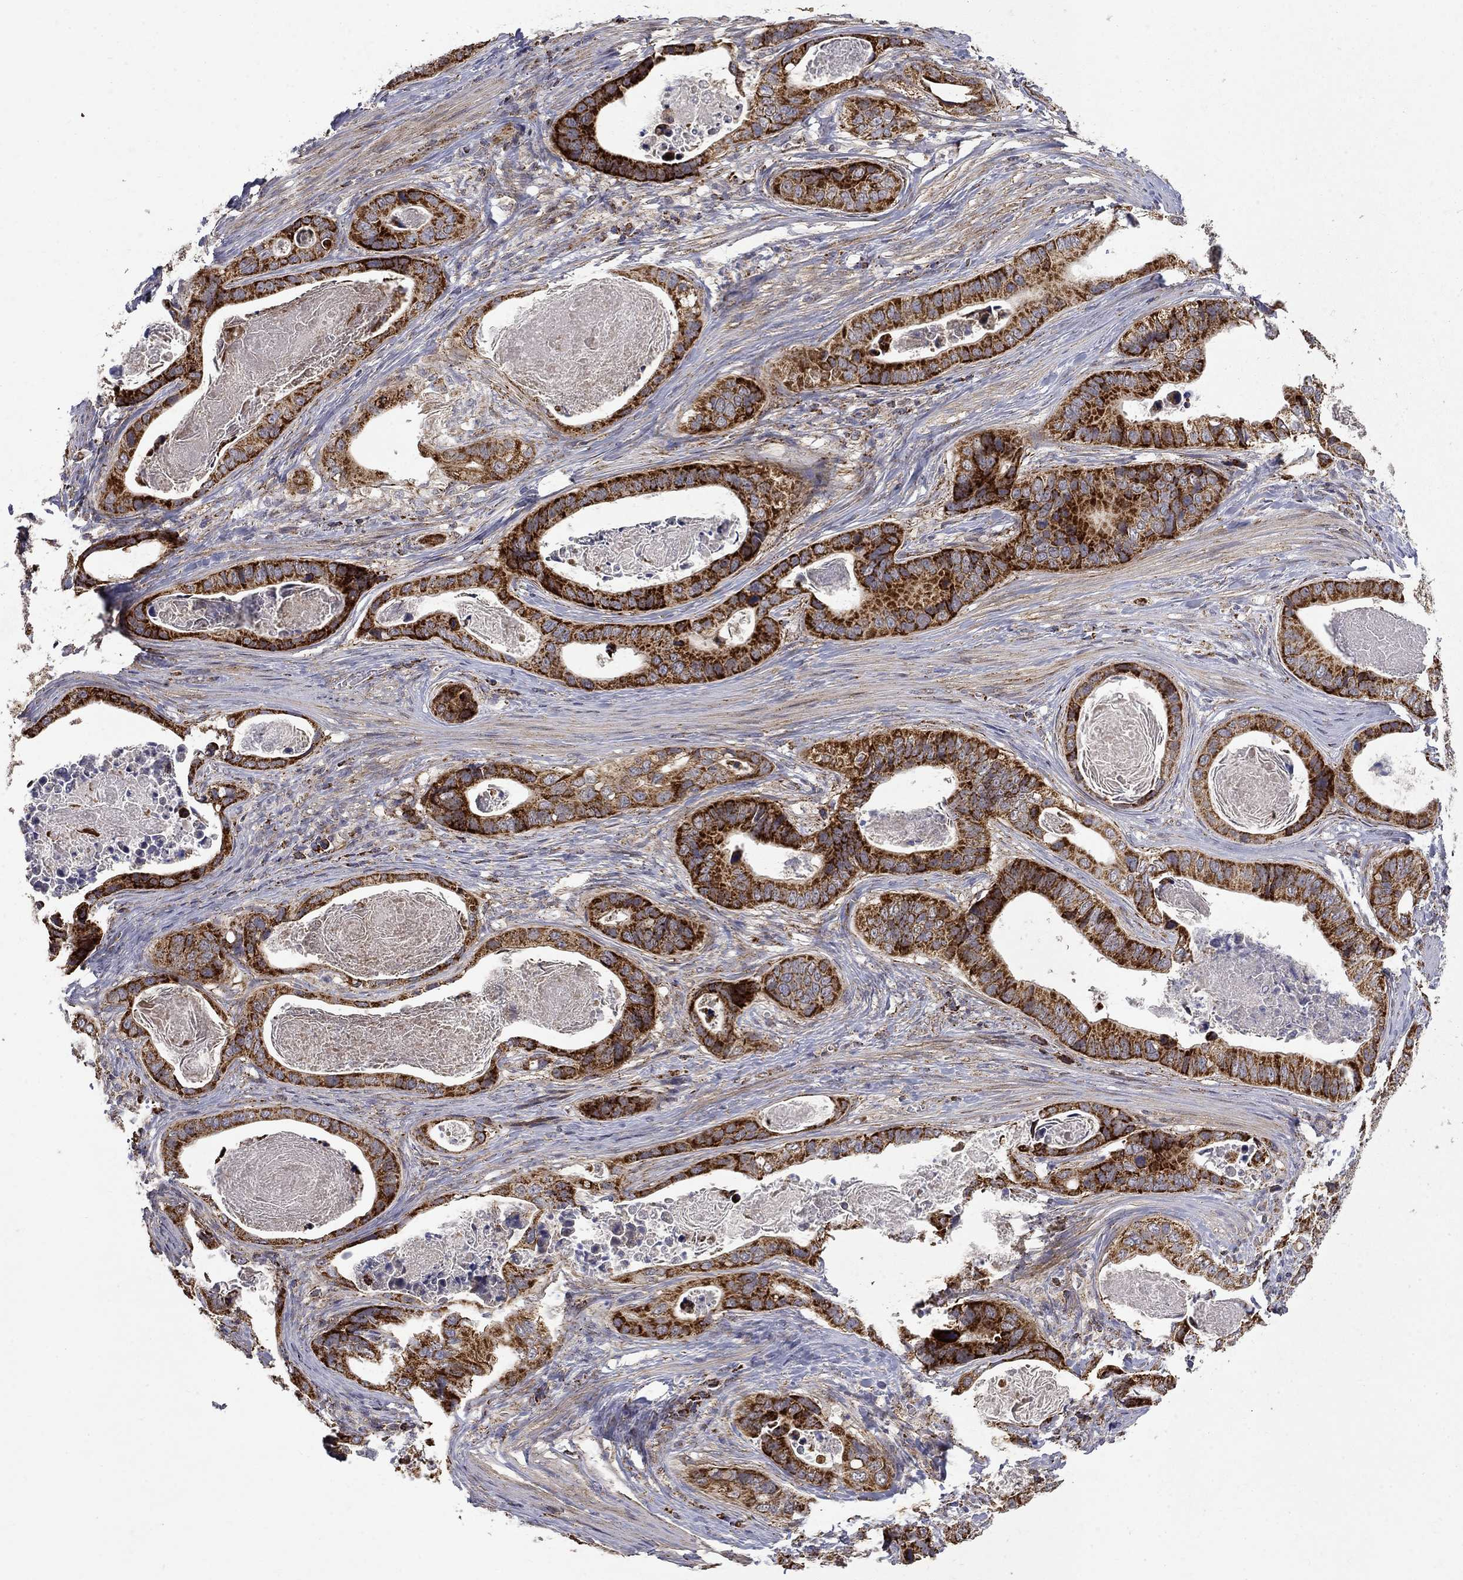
{"staining": {"intensity": "strong", "quantity": ">75%", "location": "cytoplasmic/membranous"}, "tissue": "stomach cancer", "cell_type": "Tumor cells", "image_type": "cancer", "snomed": [{"axis": "morphology", "description": "Adenocarcinoma, NOS"}, {"axis": "topography", "description": "Stomach"}], "caption": "DAB immunohistochemical staining of stomach cancer reveals strong cytoplasmic/membranous protein positivity in approximately >75% of tumor cells.", "gene": "PCBP3", "patient": {"sex": "male", "age": 84}}